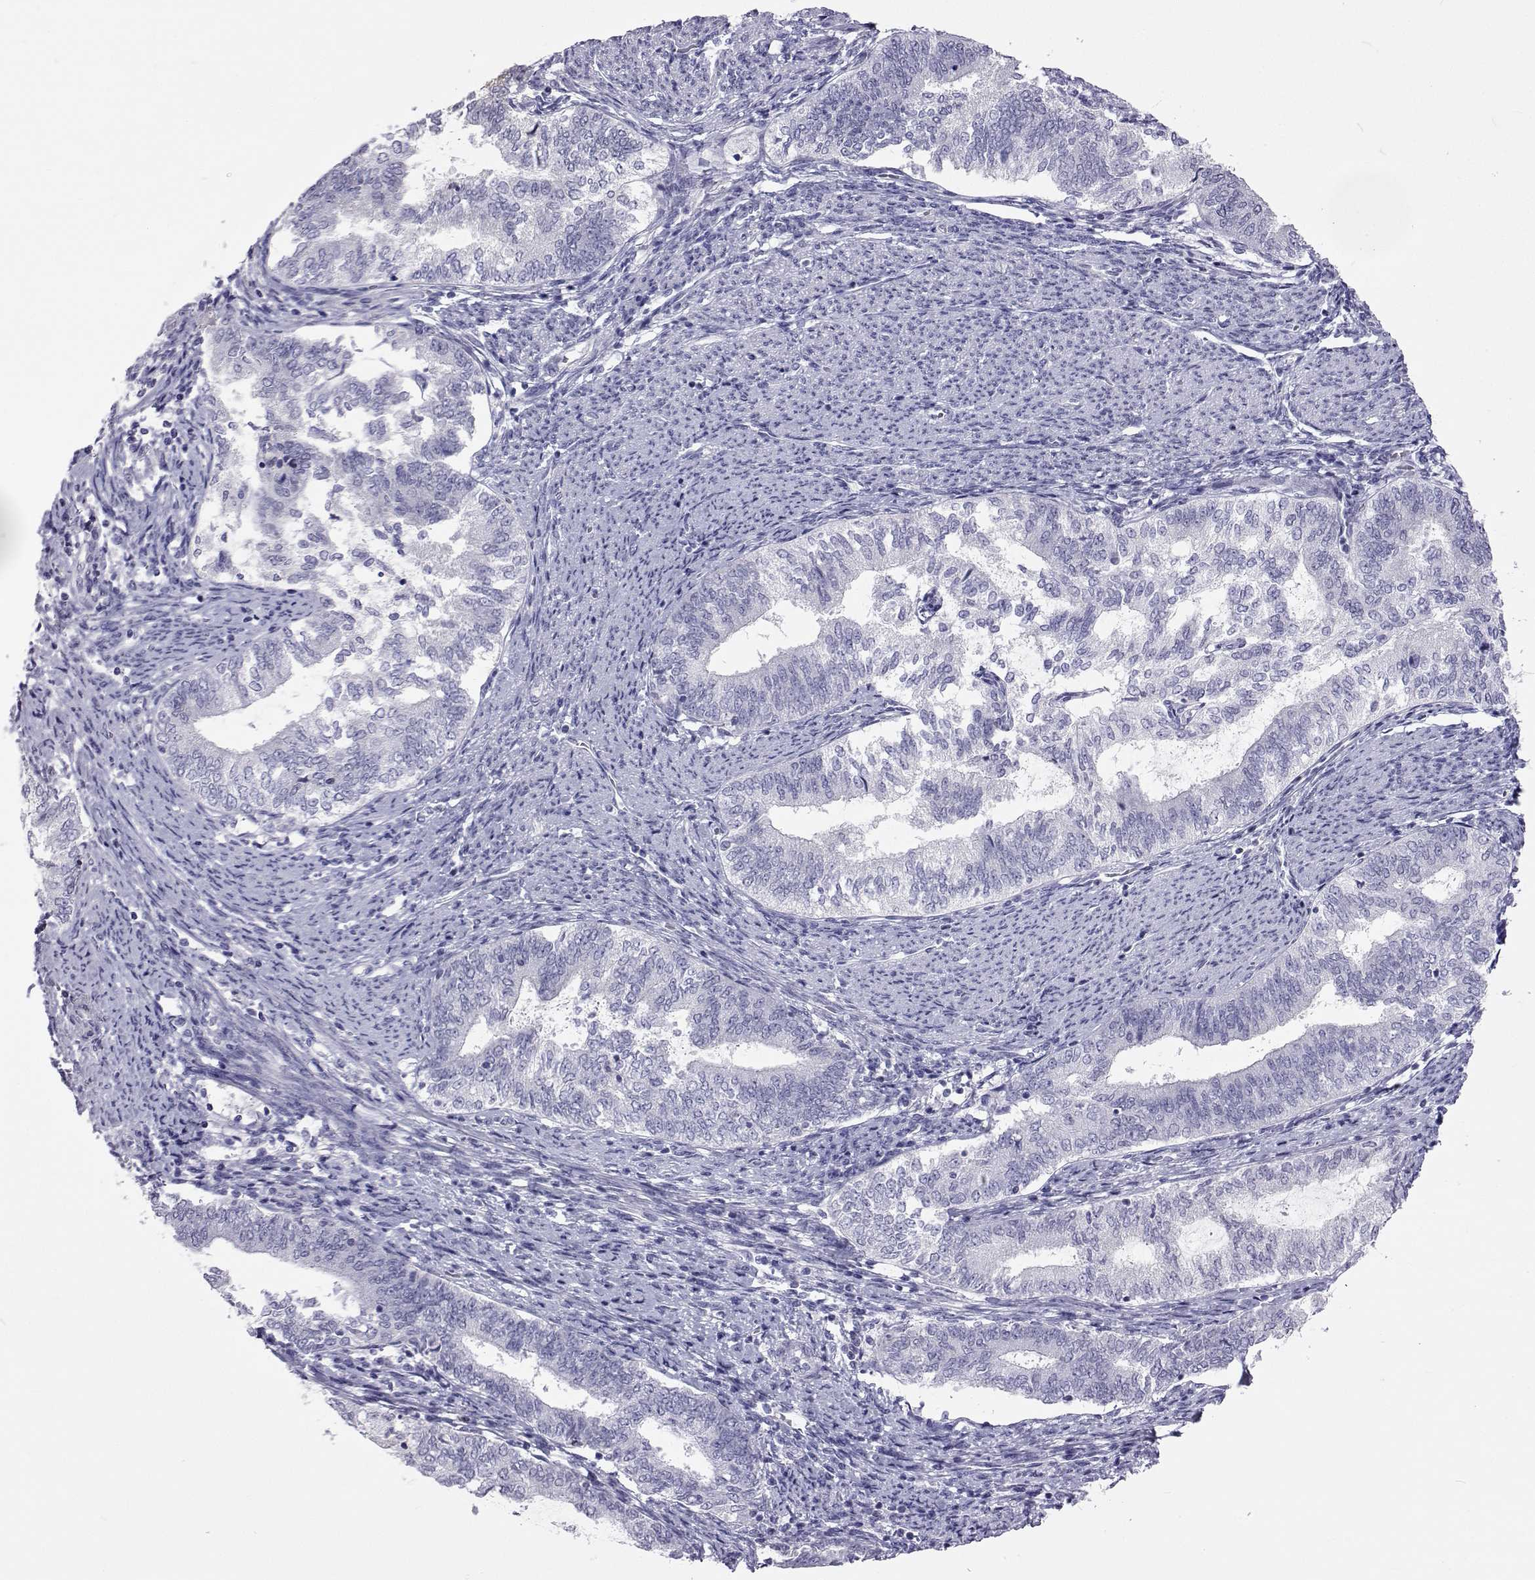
{"staining": {"intensity": "negative", "quantity": "none", "location": "none"}, "tissue": "endometrial cancer", "cell_type": "Tumor cells", "image_type": "cancer", "snomed": [{"axis": "morphology", "description": "Adenocarcinoma, NOS"}, {"axis": "topography", "description": "Endometrium"}], "caption": "There is no significant positivity in tumor cells of endometrial cancer.", "gene": "GALM", "patient": {"sex": "female", "age": 65}}